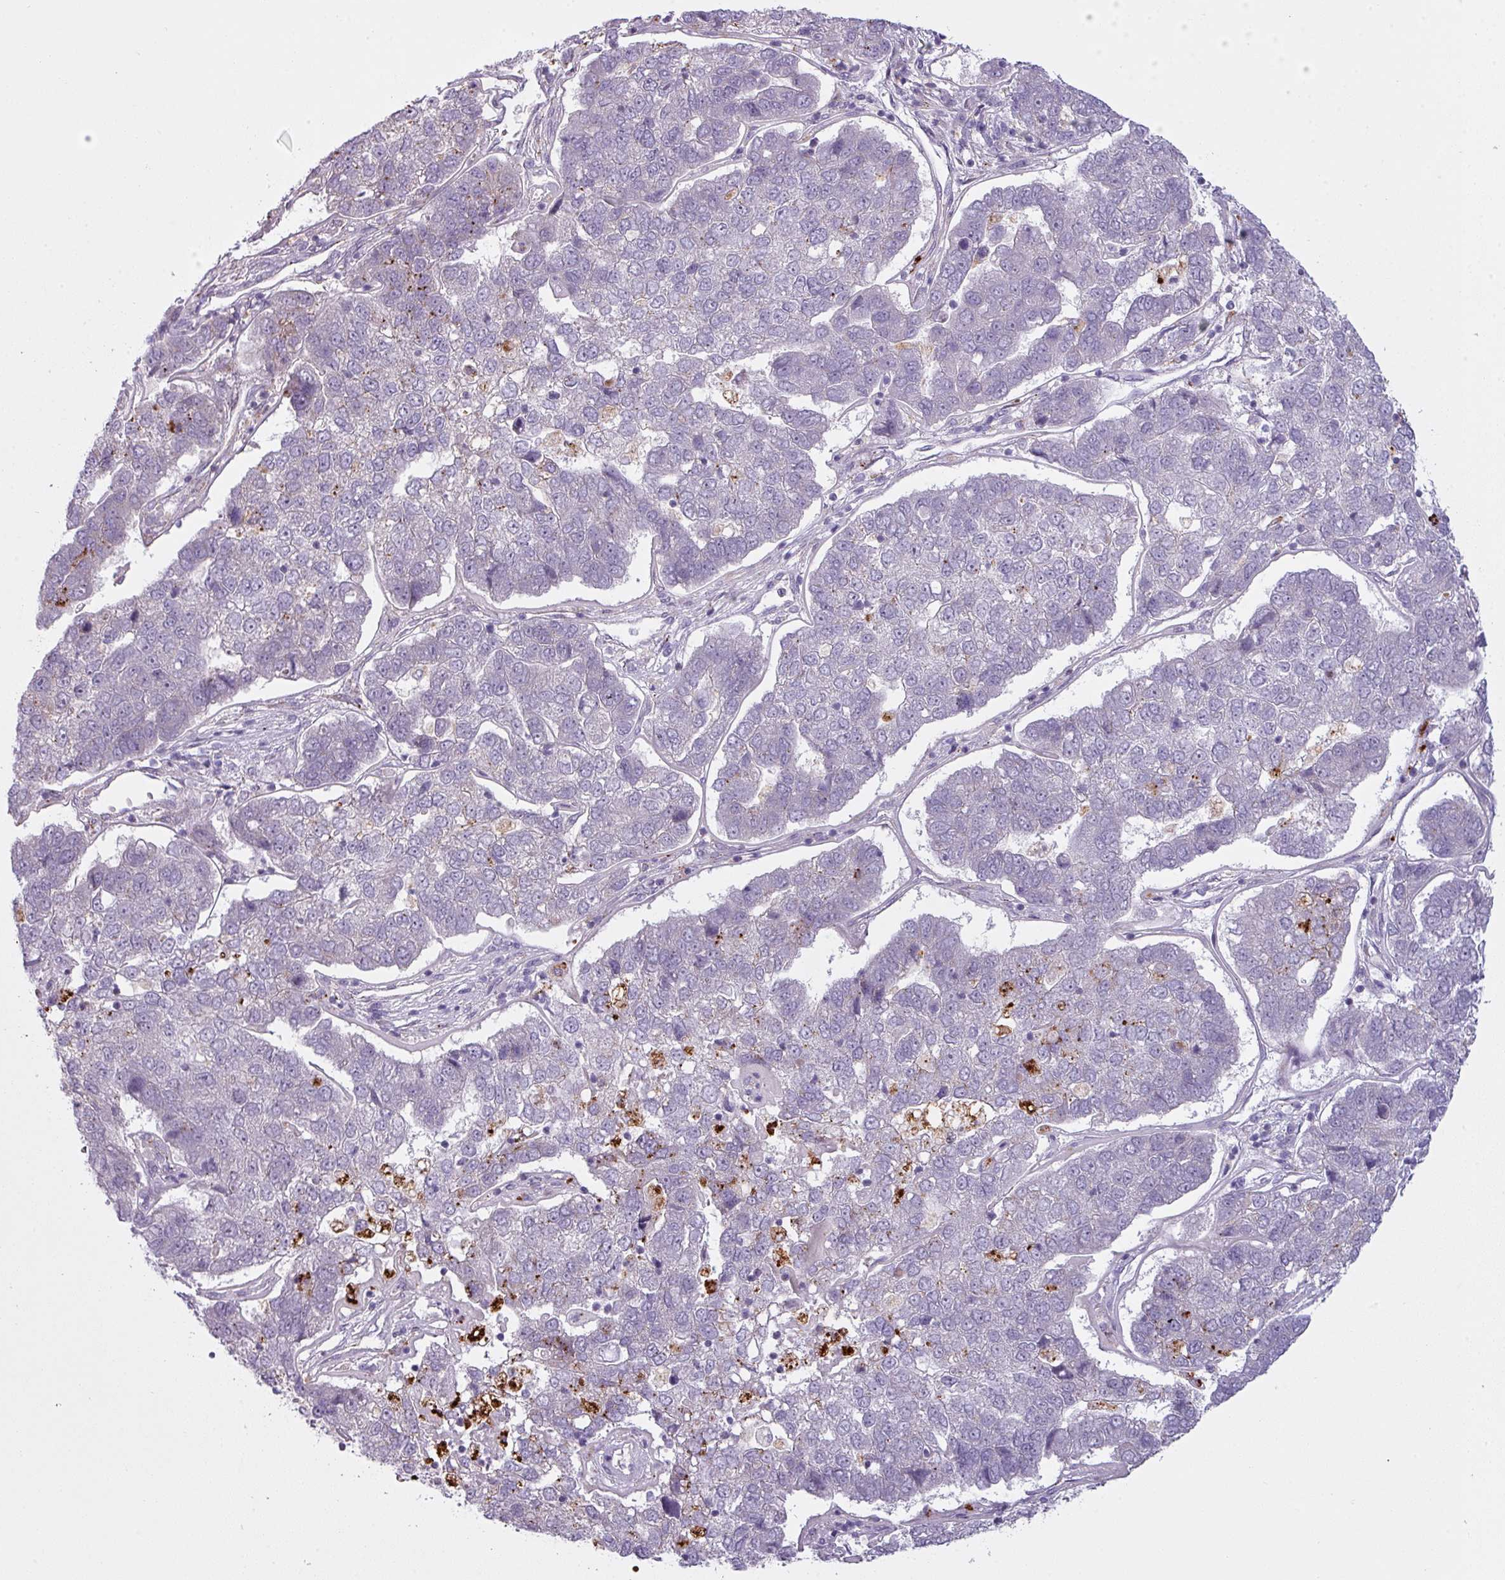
{"staining": {"intensity": "moderate", "quantity": "<25%", "location": "cytoplasmic/membranous"}, "tissue": "pancreatic cancer", "cell_type": "Tumor cells", "image_type": "cancer", "snomed": [{"axis": "morphology", "description": "Adenocarcinoma, NOS"}, {"axis": "topography", "description": "Pancreas"}], "caption": "Immunohistochemistry of adenocarcinoma (pancreatic) shows low levels of moderate cytoplasmic/membranous expression in about <25% of tumor cells.", "gene": "MAP7D2", "patient": {"sex": "female", "age": 61}}